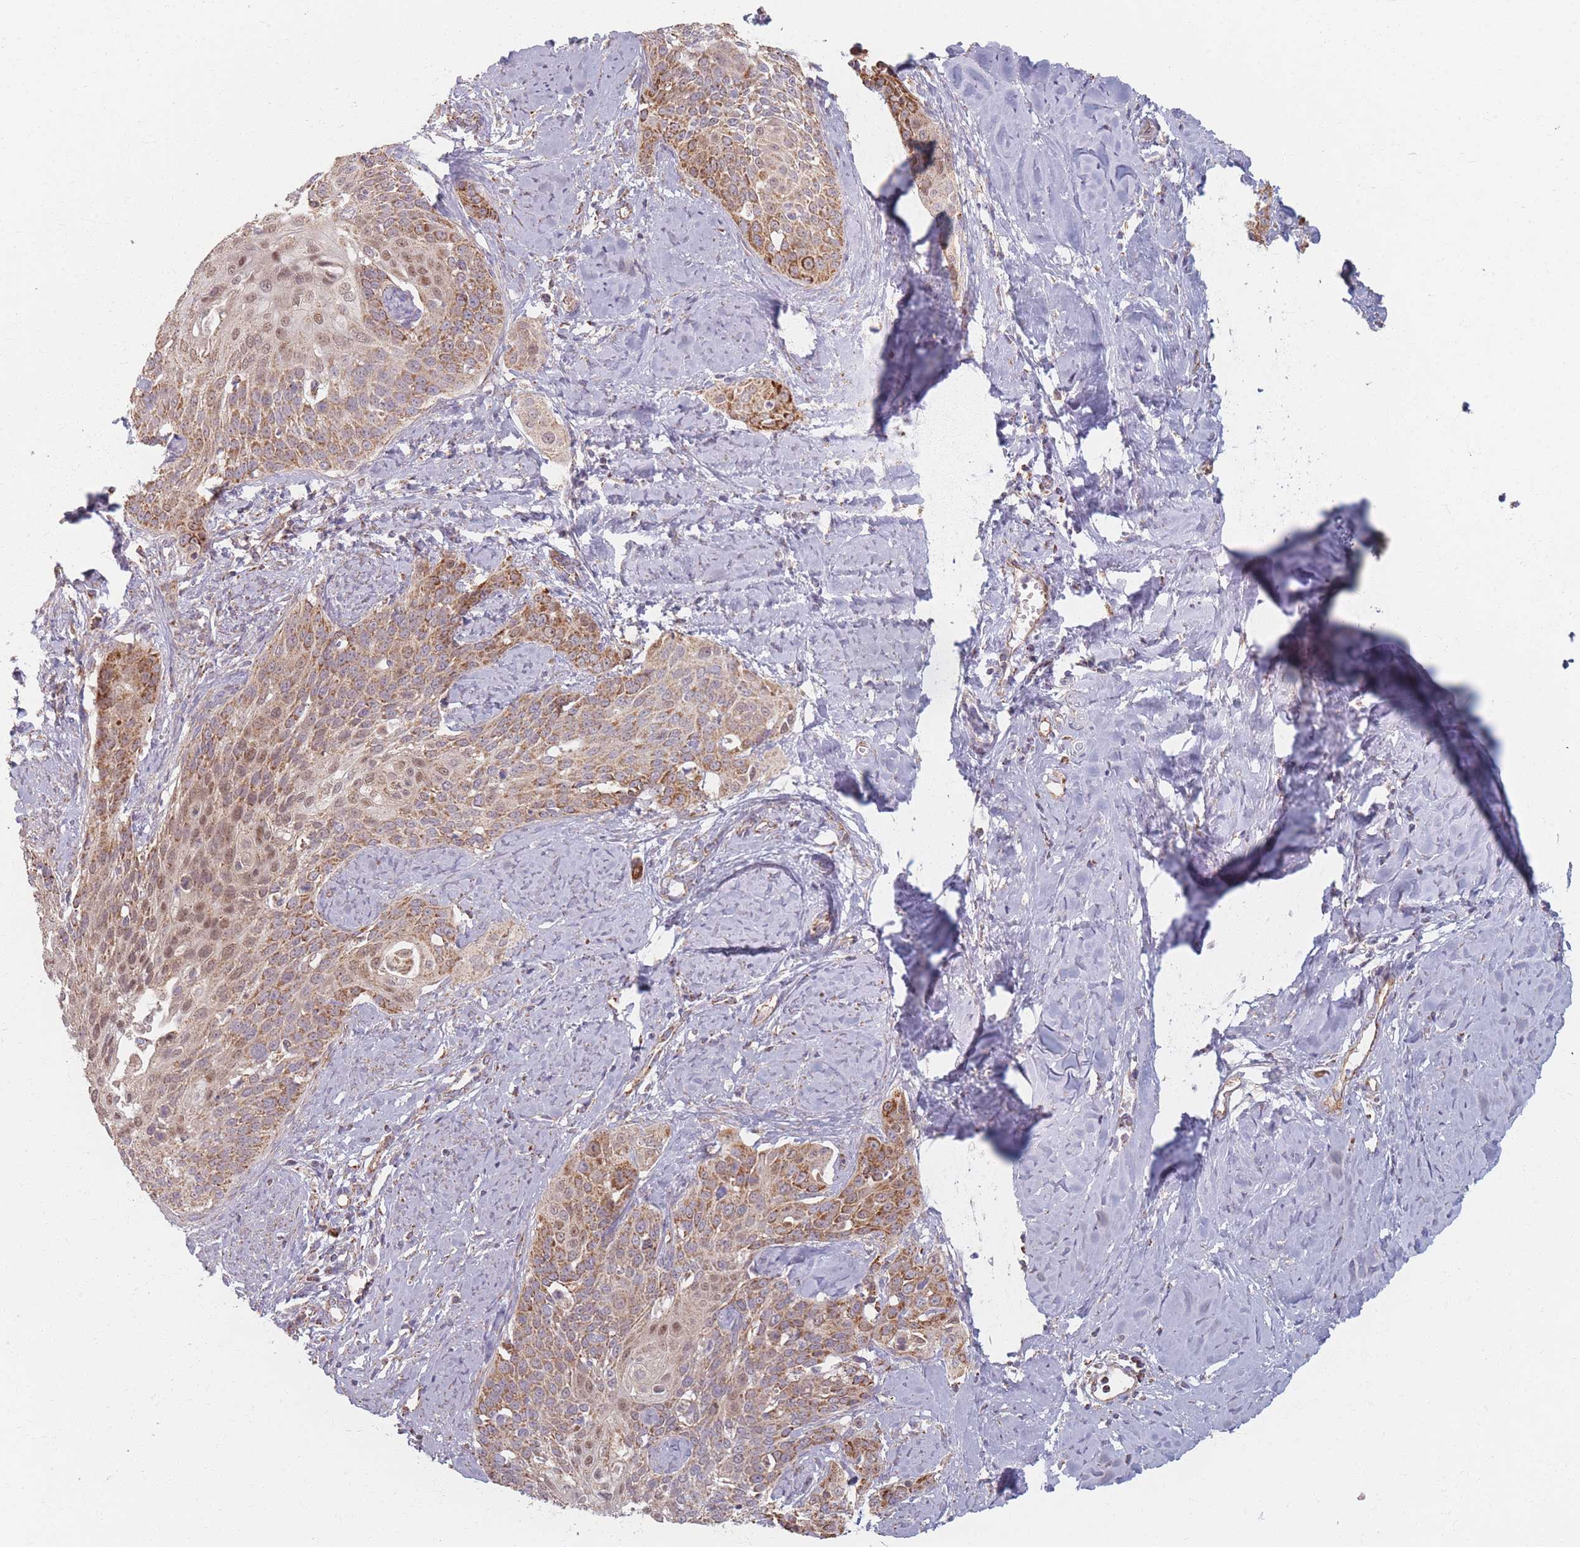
{"staining": {"intensity": "moderate", "quantity": ">75%", "location": "cytoplasmic/membranous"}, "tissue": "cervical cancer", "cell_type": "Tumor cells", "image_type": "cancer", "snomed": [{"axis": "morphology", "description": "Squamous cell carcinoma, NOS"}, {"axis": "topography", "description": "Cervix"}], "caption": "Tumor cells exhibit moderate cytoplasmic/membranous staining in approximately >75% of cells in cervical squamous cell carcinoma.", "gene": "ESRP2", "patient": {"sex": "female", "age": 44}}